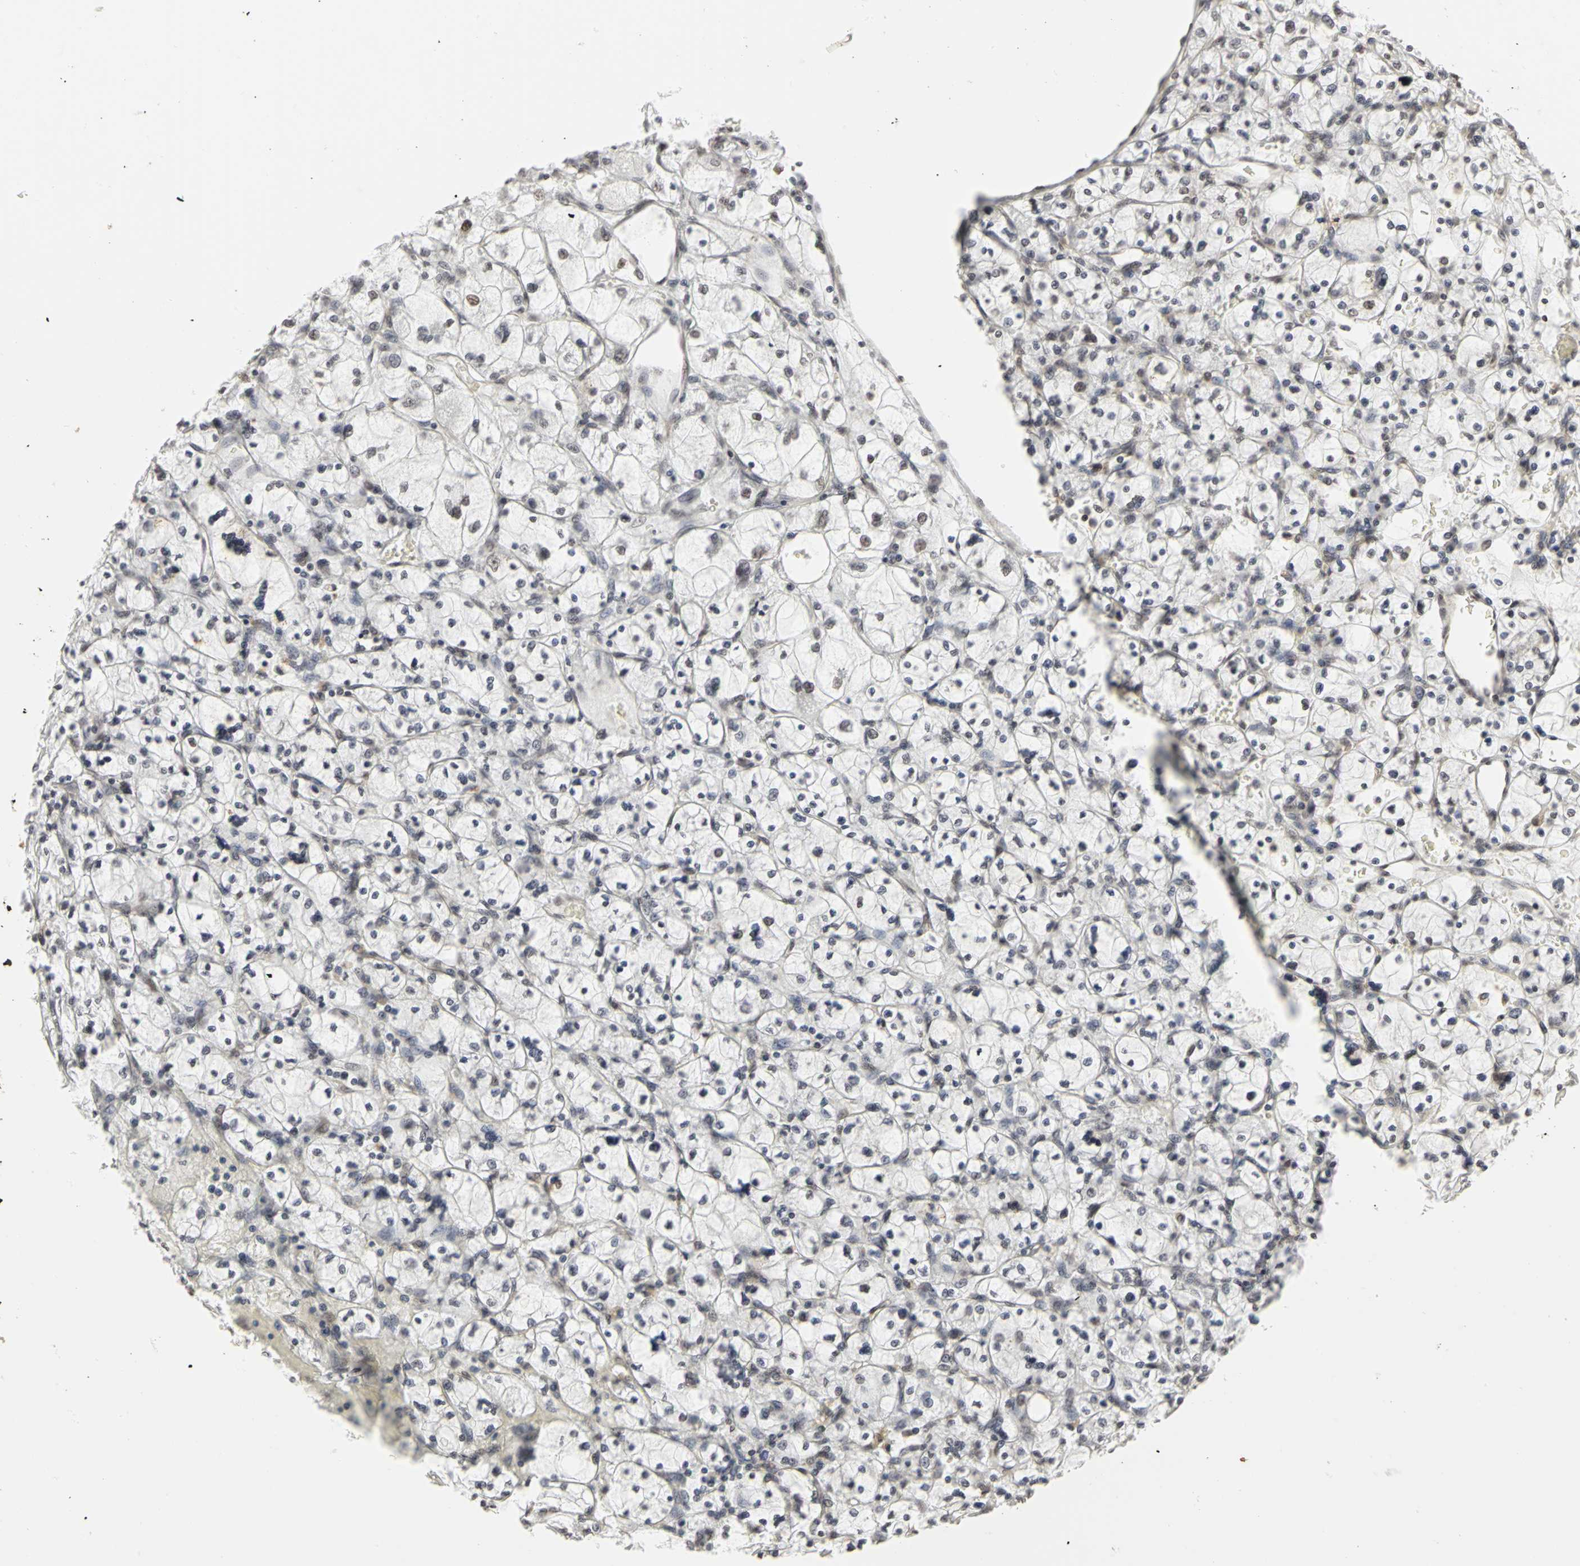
{"staining": {"intensity": "weak", "quantity": "25%-75%", "location": "nuclear"}, "tissue": "renal cancer", "cell_type": "Tumor cells", "image_type": "cancer", "snomed": [{"axis": "morphology", "description": "Adenocarcinoma, NOS"}, {"axis": "topography", "description": "Kidney"}], "caption": "Weak nuclear expression is appreciated in about 25%-75% of tumor cells in renal adenocarcinoma.", "gene": "CSNK2B", "patient": {"sex": "female", "age": 83}}